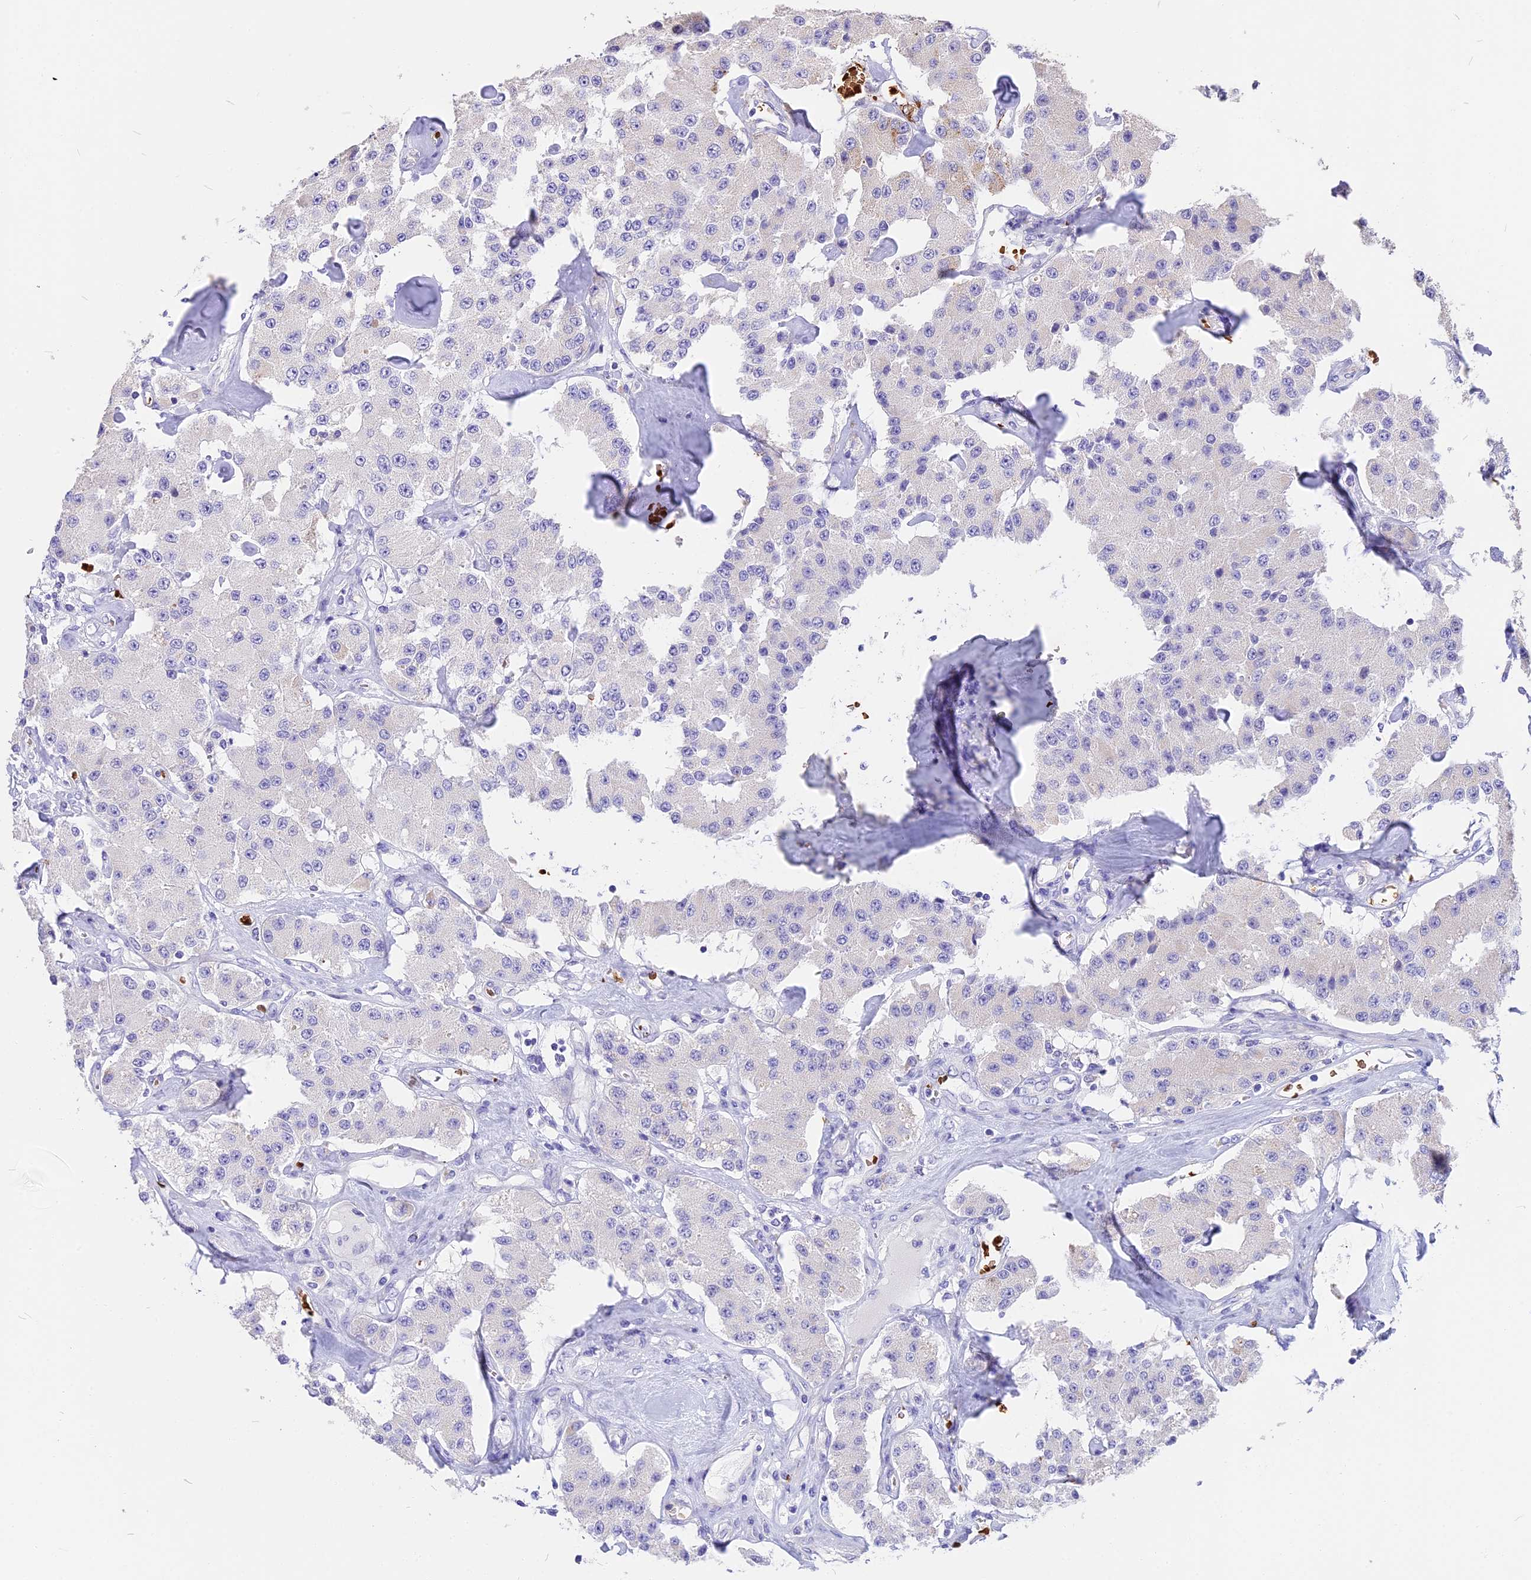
{"staining": {"intensity": "negative", "quantity": "none", "location": "none"}, "tissue": "carcinoid", "cell_type": "Tumor cells", "image_type": "cancer", "snomed": [{"axis": "morphology", "description": "Carcinoid, malignant, NOS"}, {"axis": "topography", "description": "Pancreas"}], "caption": "Image shows no protein positivity in tumor cells of carcinoid (malignant) tissue.", "gene": "TNNC2", "patient": {"sex": "male", "age": 41}}